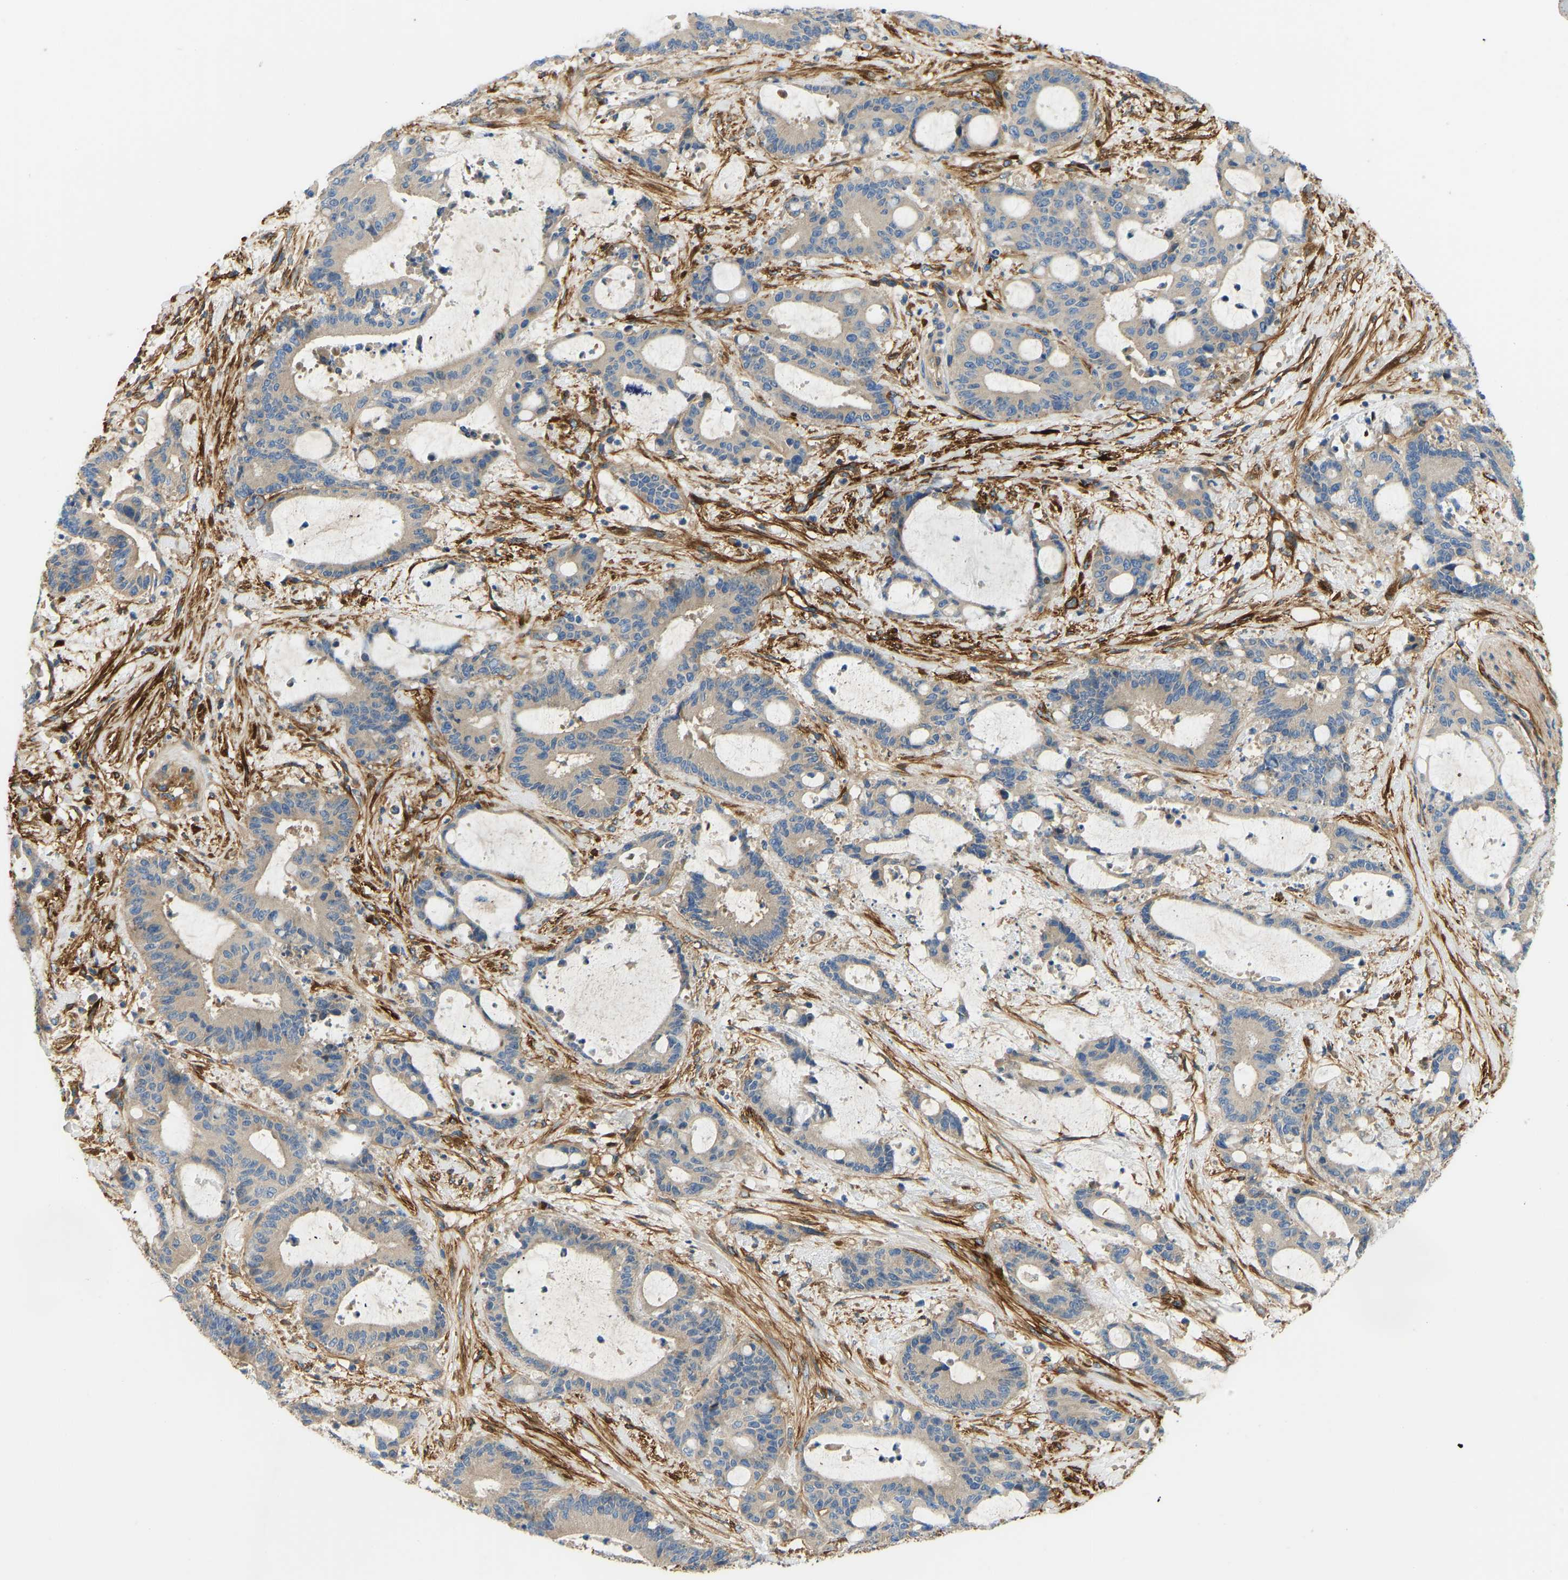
{"staining": {"intensity": "weak", "quantity": ">75%", "location": "cytoplasmic/membranous"}, "tissue": "liver cancer", "cell_type": "Tumor cells", "image_type": "cancer", "snomed": [{"axis": "morphology", "description": "Normal tissue, NOS"}, {"axis": "morphology", "description": "Cholangiocarcinoma"}, {"axis": "topography", "description": "Liver"}, {"axis": "topography", "description": "Peripheral nerve tissue"}], "caption": "The micrograph reveals a brown stain indicating the presence of a protein in the cytoplasmic/membranous of tumor cells in liver cancer (cholangiocarcinoma). The protein is shown in brown color, while the nuclei are stained blue.", "gene": "COL15A1", "patient": {"sex": "female", "age": 73}}